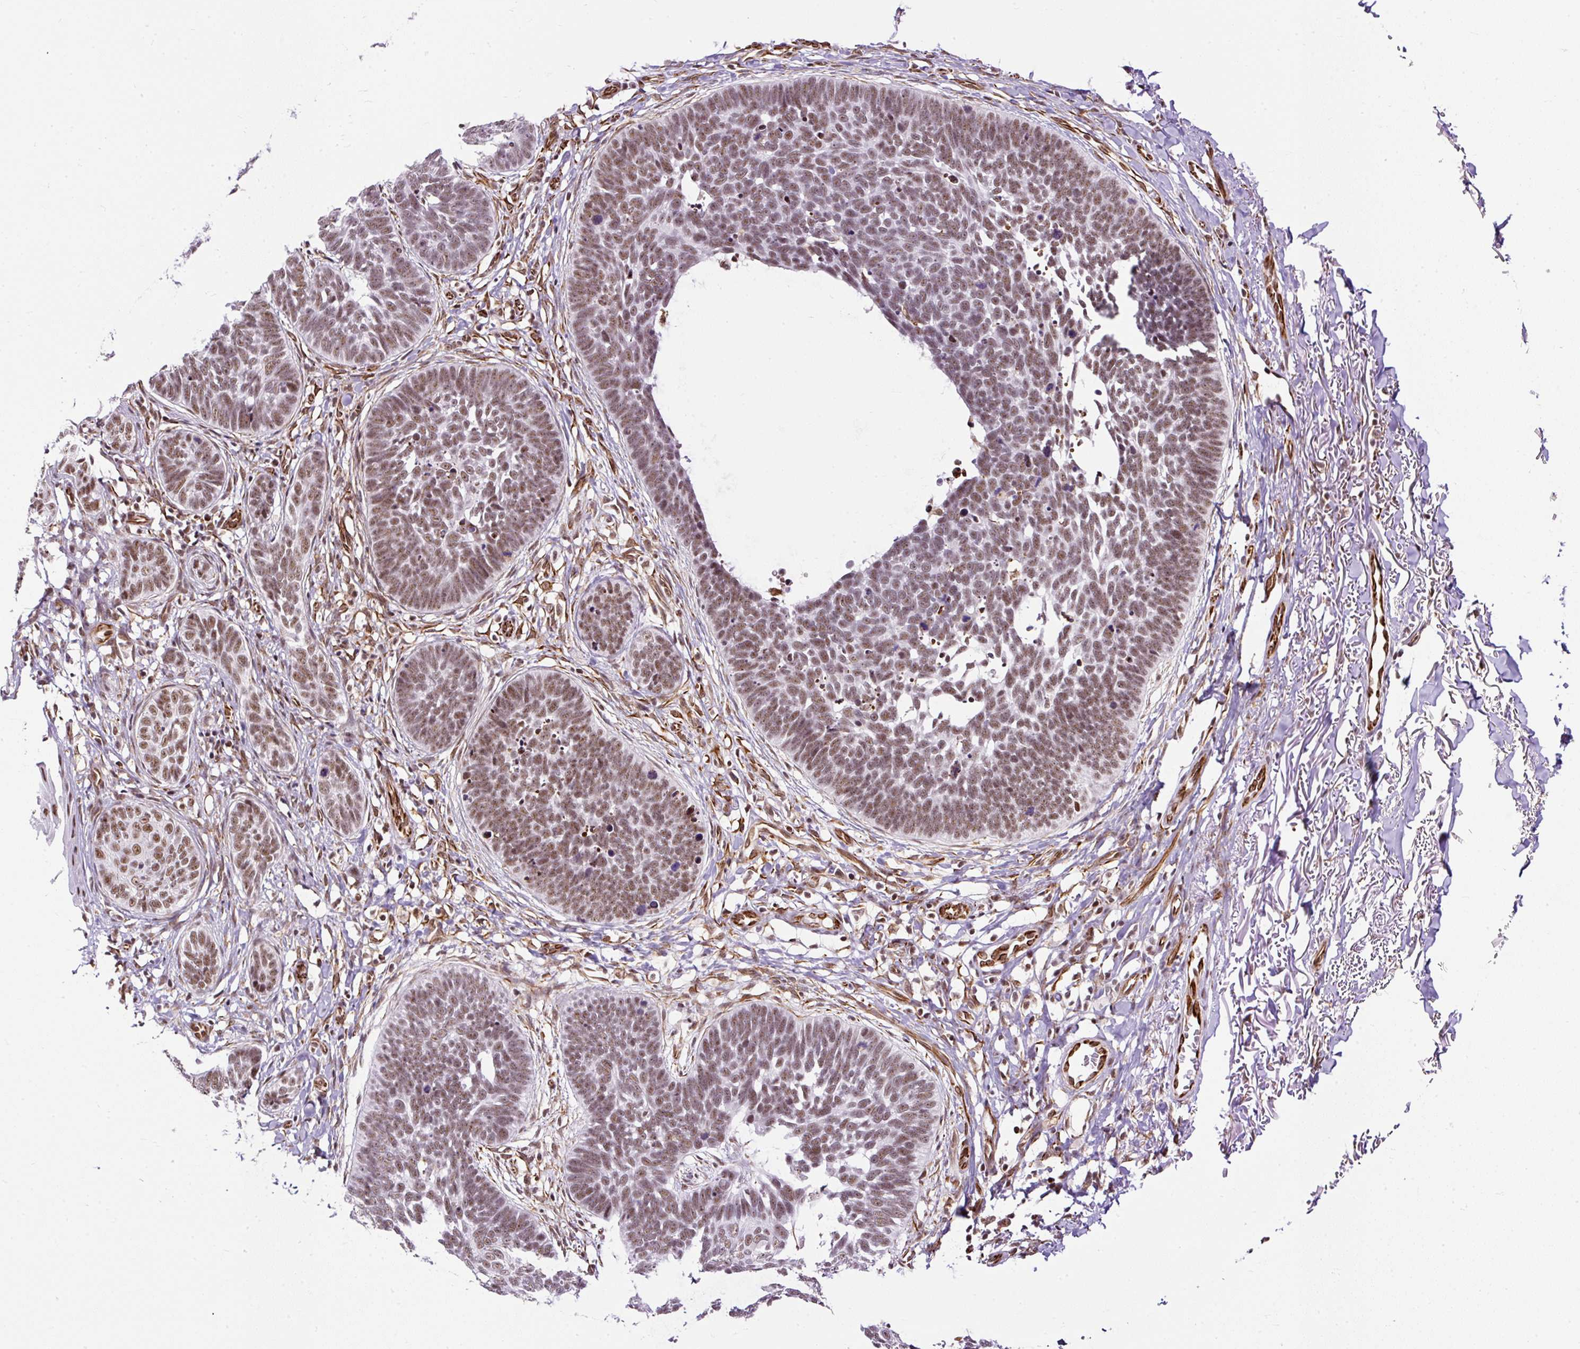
{"staining": {"intensity": "moderate", "quantity": ">75%", "location": "nuclear"}, "tissue": "skin cancer", "cell_type": "Tumor cells", "image_type": "cancer", "snomed": [{"axis": "morphology", "description": "Normal tissue, NOS"}, {"axis": "morphology", "description": "Basal cell carcinoma"}, {"axis": "topography", "description": "Skin"}], "caption": "Basal cell carcinoma (skin) stained for a protein (brown) reveals moderate nuclear positive positivity in approximately >75% of tumor cells.", "gene": "LUC7L2", "patient": {"sex": "male", "age": 77}}